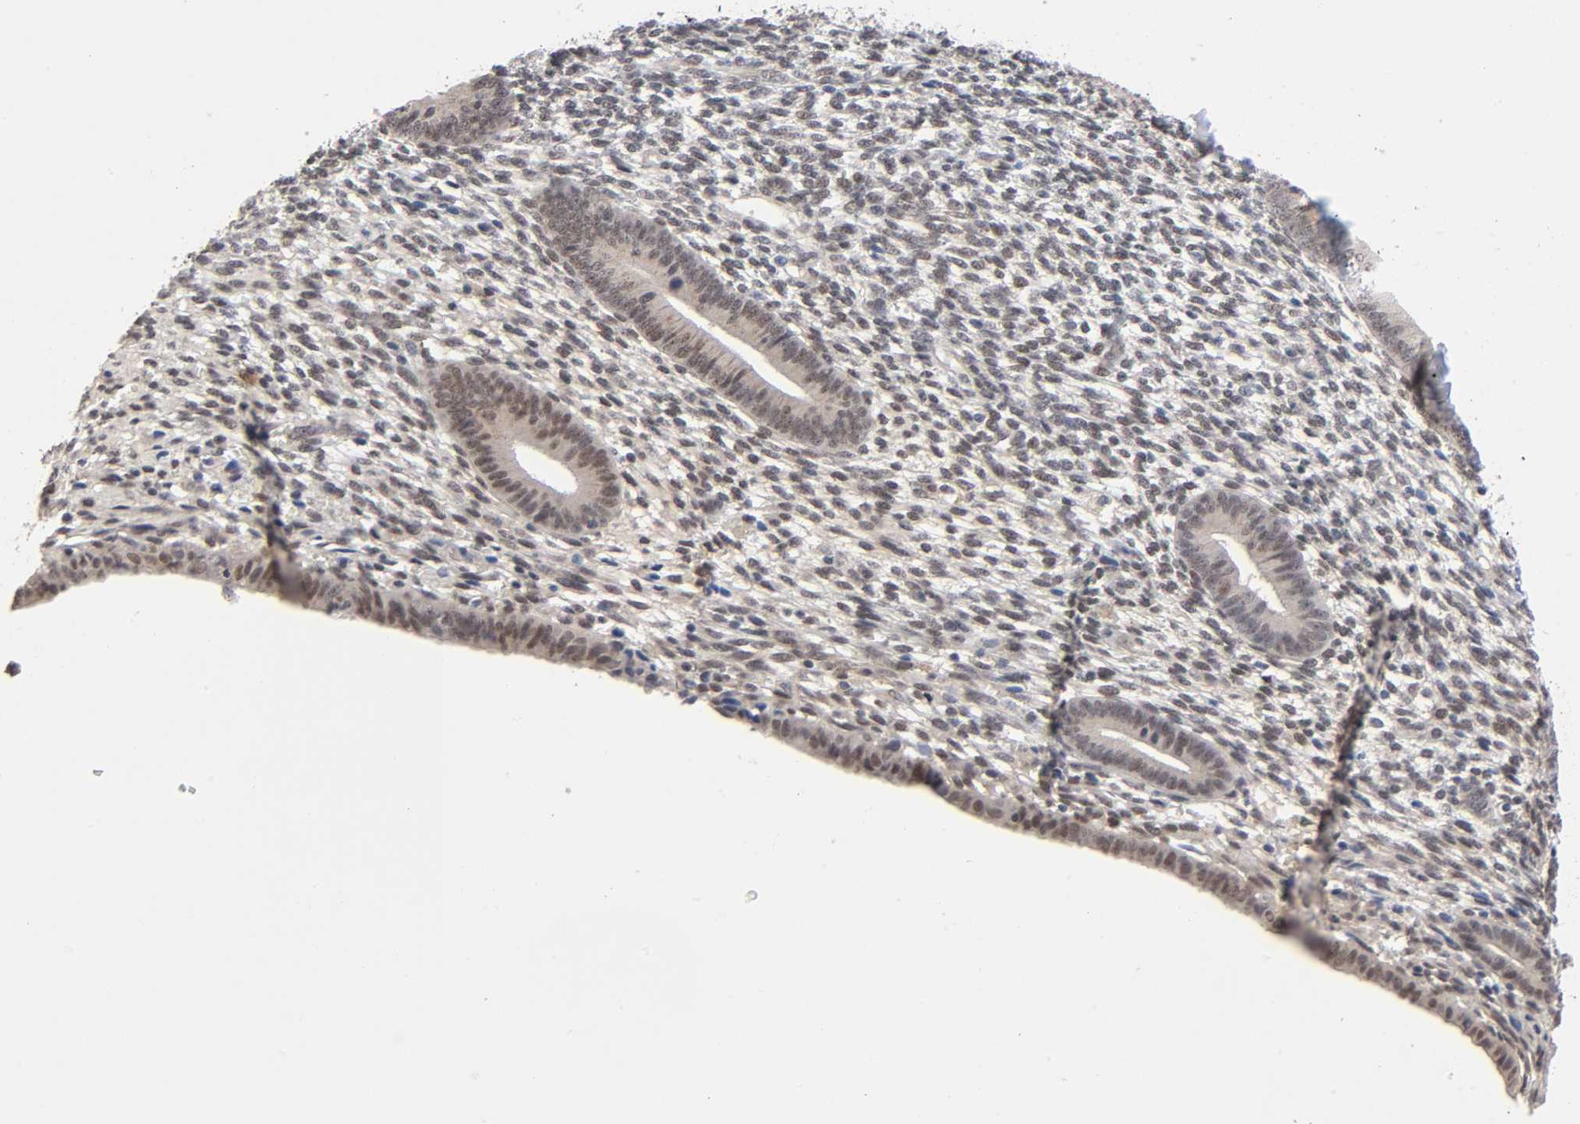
{"staining": {"intensity": "weak", "quantity": "<25%", "location": "nuclear"}, "tissue": "endometrium", "cell_type": "Cells in endometrial stroma", "image_type": "normal", "snomed": [{"axis": "morphology", "description": "Normal tissue, NOS"}, {"axis": "topography", "description": "Endometrium"}], "caption": "Cells in endometrial stroma show no significant protein expression in normal endometrium. (DAB (3,3'-diaminobenzidine) immunohistochemistry (IHC) visualized using brightfield microscopy, high magnification).", "gene": "EP300", "patient": {"sex": "female", "age": 57}}